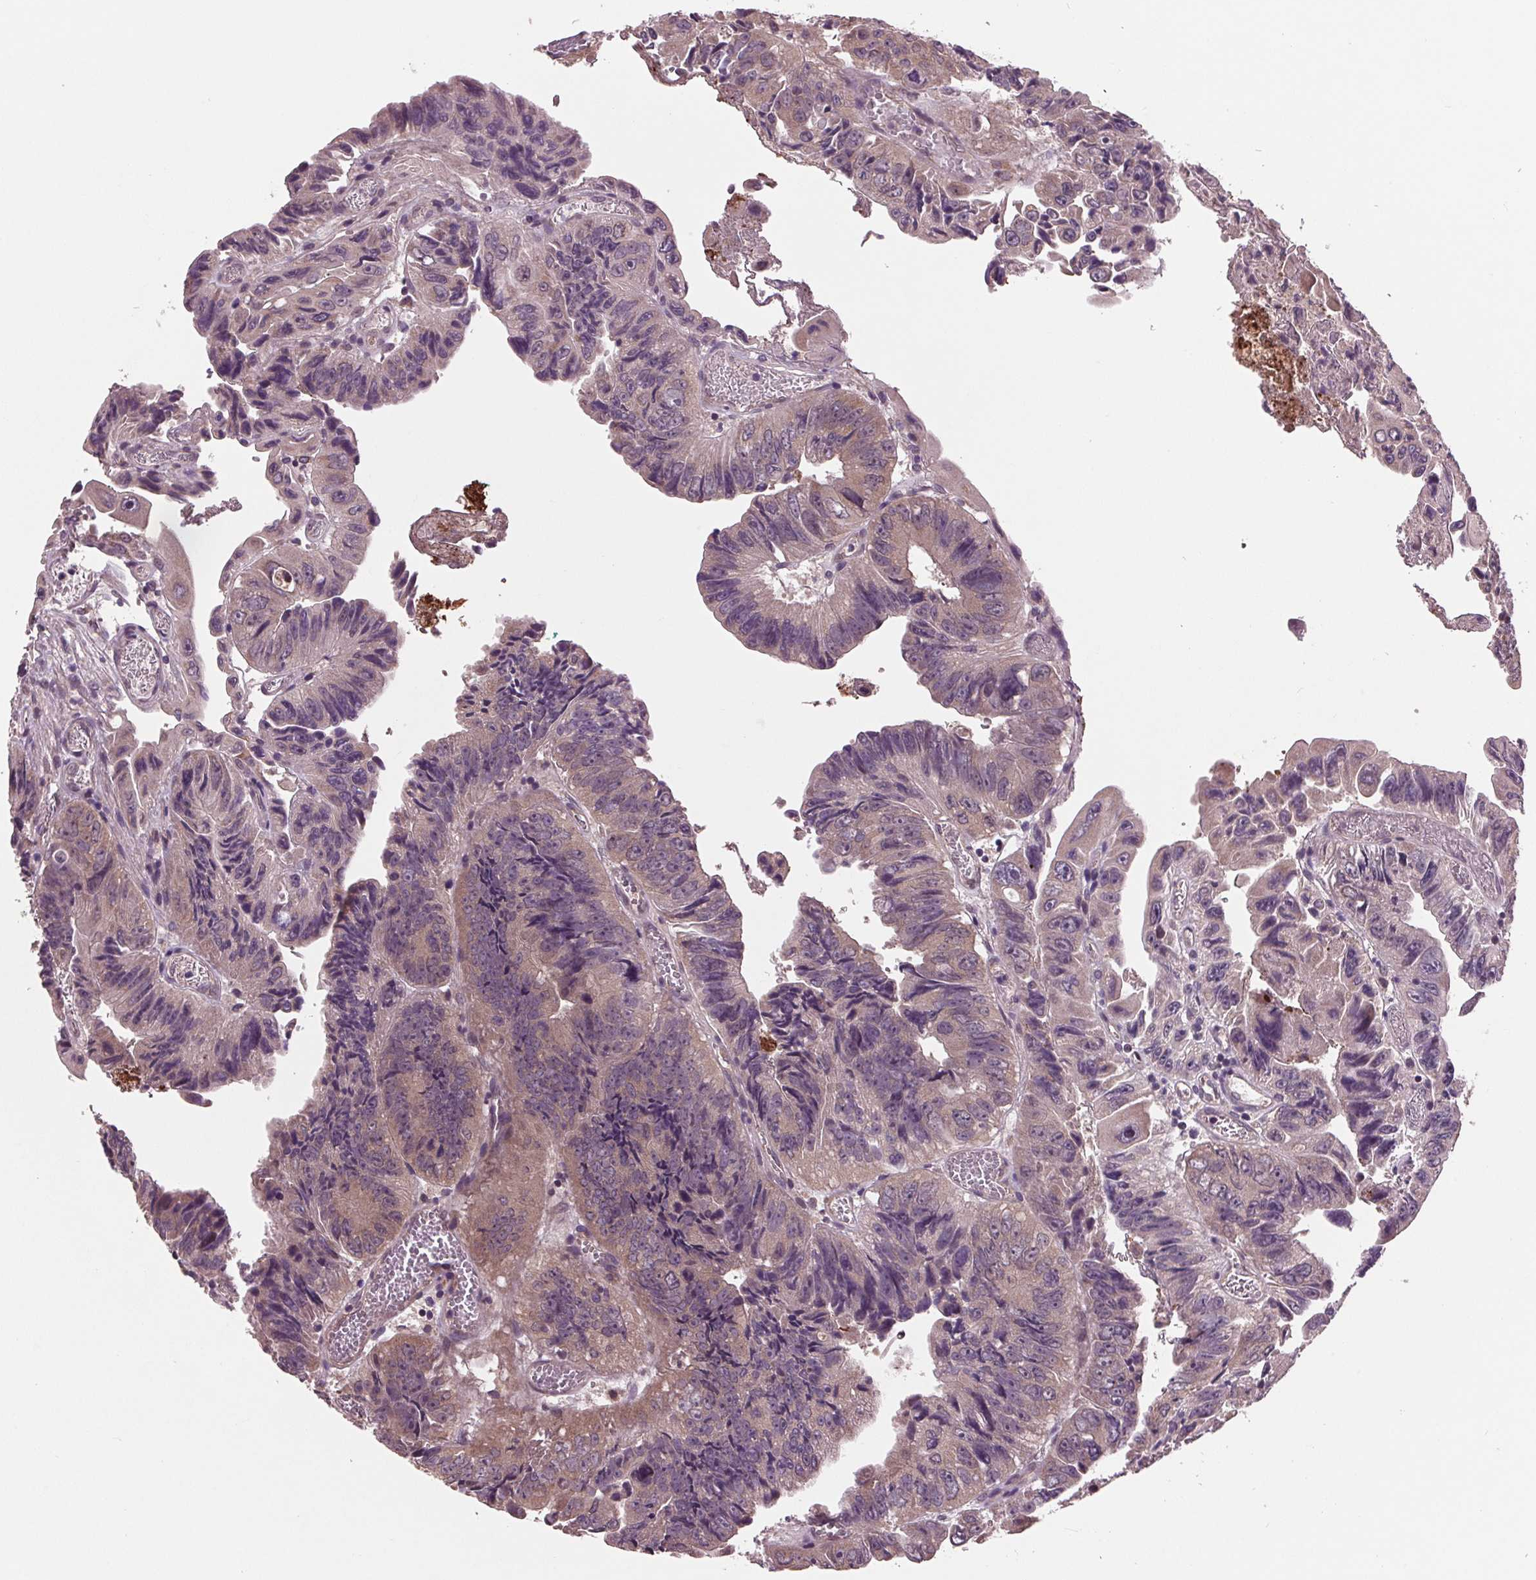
{"staining": {"intensity": "weak", "quantity": "<25%", "location": "cytoplasmic/membranous"}, "tissue": "colorectal cancer", "cell_type": "Tumor cells", "image_type": "cancer", "snomed": [{"axis": "morphology", "description": "Adenocarcinoma, NOS"}, {"axis": "topography", "description": "Colon"}], "caption": "This is an immunohistochemistry image of adenocarcinoma (colorectal). There is no expression in tumor cells.", "gene": "MAPK8", "patient": {"sex": "female", "age": 84}}